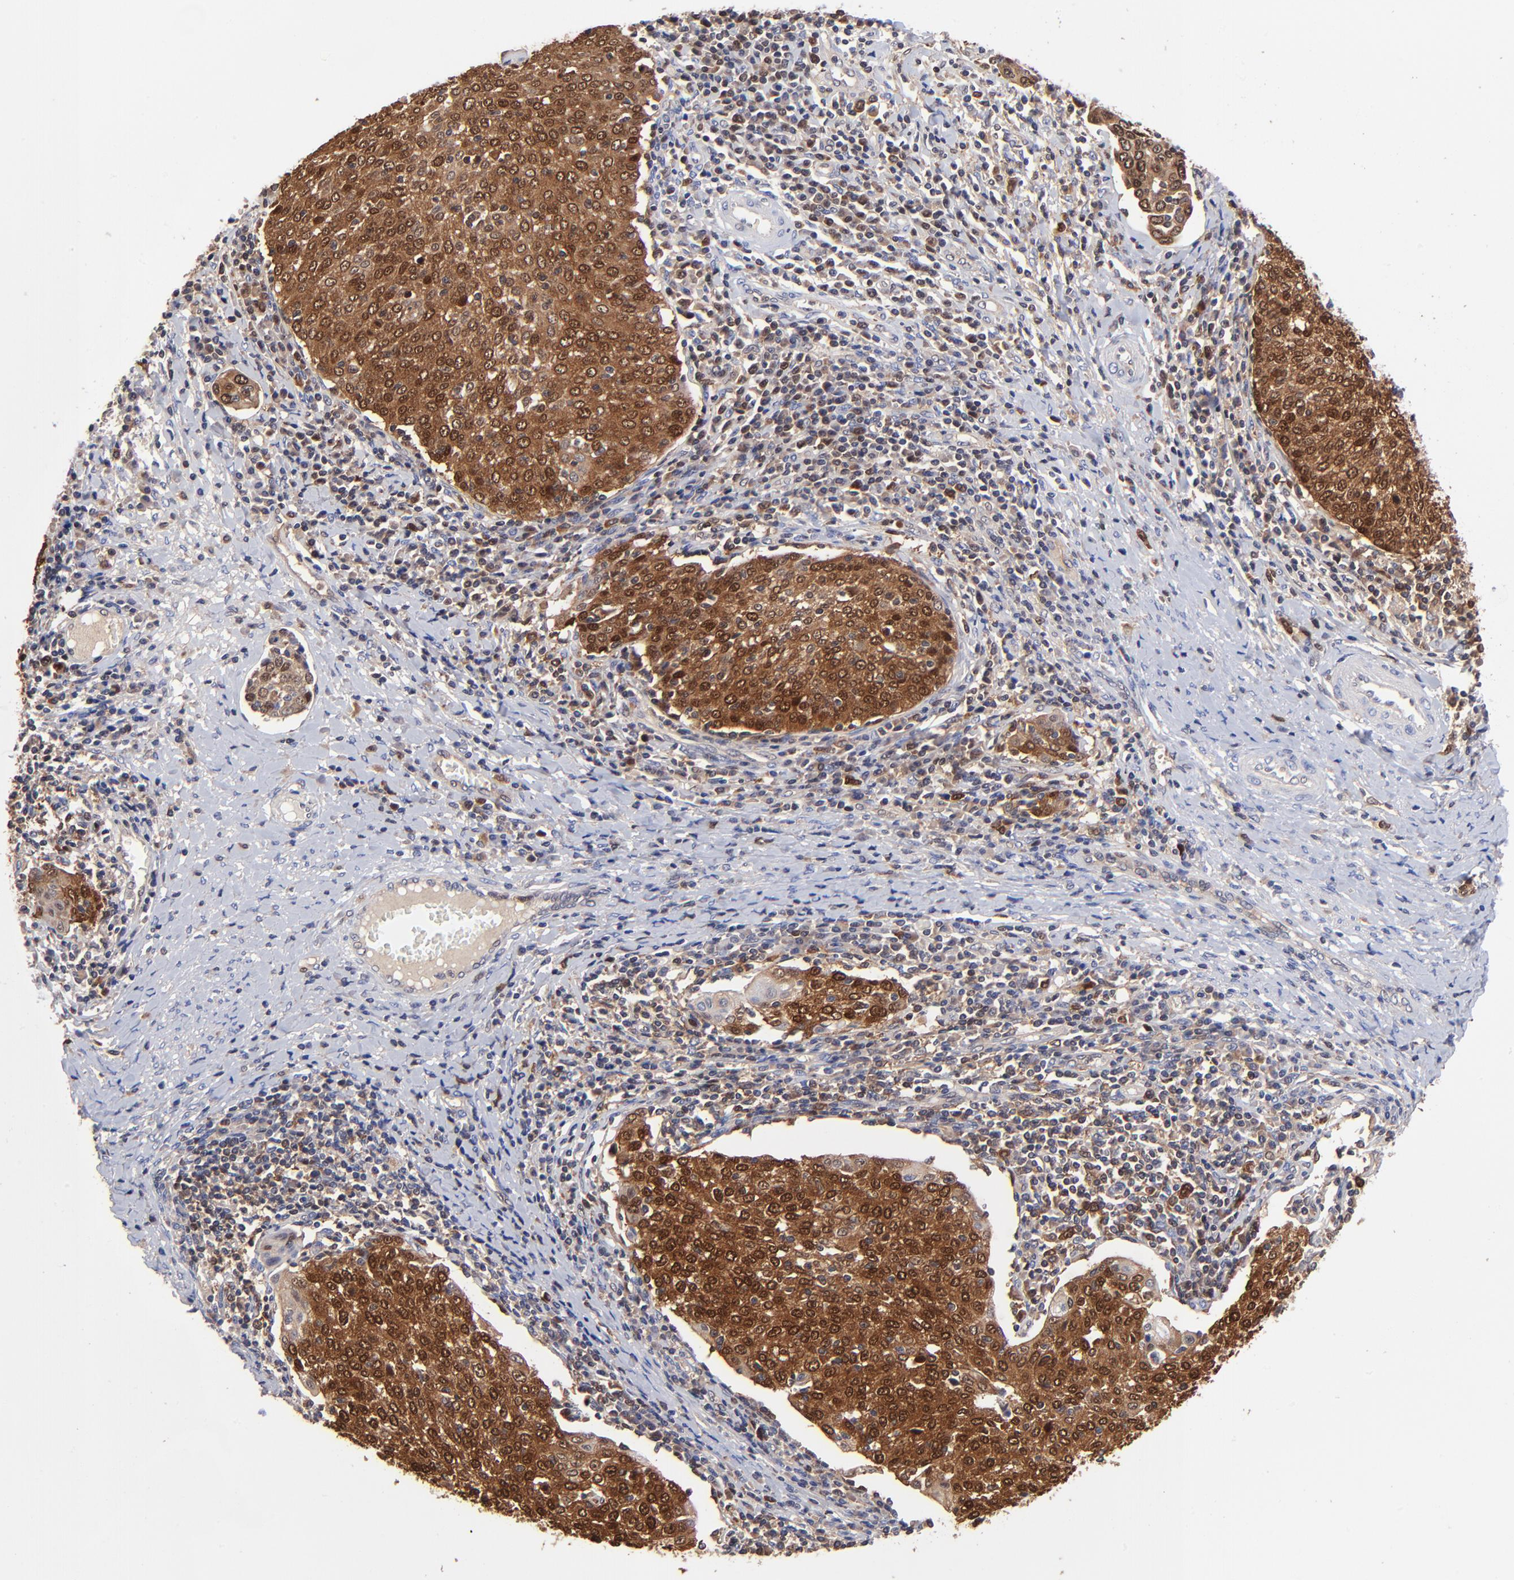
{"staining": {"intensity": "moderate", "quantity": ">75%", "location": "cytoplasmic/membranous,nuclear"}, "tissue": "cervical cancer", "cell_type": "Tumor cells", "image_type": "cancer", "snomed": [{"axis": "morphology", "description": "Squamous cell carcinoma, NOS"}, {"axis": "topography", "description": "Cervix"}], "caption": "This micrograph demonstrates immunohistochemistry staining of cervical squamous cell carcinoma, with medium moderate cytoplasmic/membranous and nuclear positivity in about >75% of tumor cells.", "gene": "DCTPP1", "patient": {"sex": "female", "age": 40}}